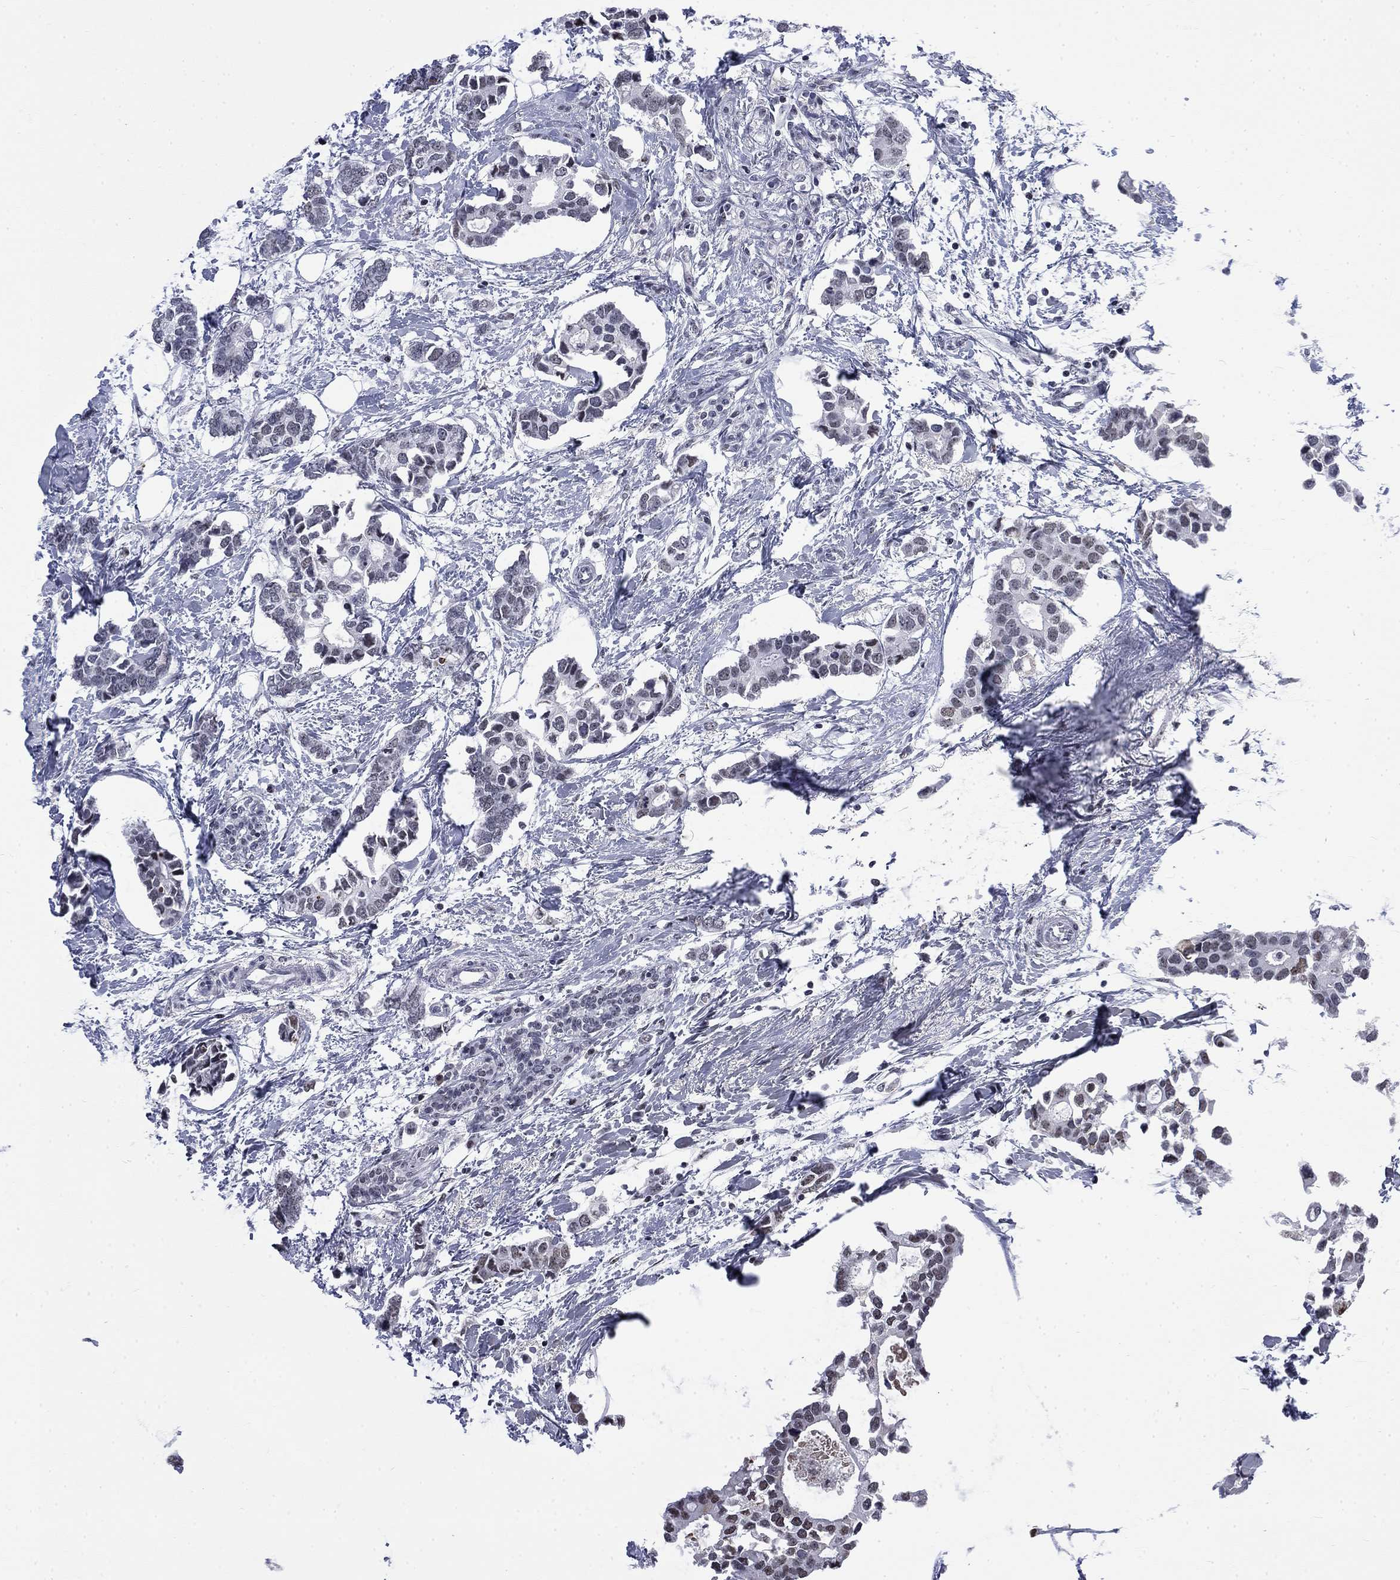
{"staining": {"intensity": "negative", "quantity": "none", "location": "none"}, "tissue": "breast cancer", "cell_type": "Tumor cells", "image_type": "cancer", "snomed": [{"axis": "morphology", "description": "Duct carcinoma"}, {"axis": "topography", "description": "Breast"}], "caption": "IHC histopathology image of human invasive ductal carcinoma (breast) stained for a protein (brown), which shows no positivity in tumor cells.", "gene": "CSRNP3", "patient": {"sex": "female", "age": 83}}